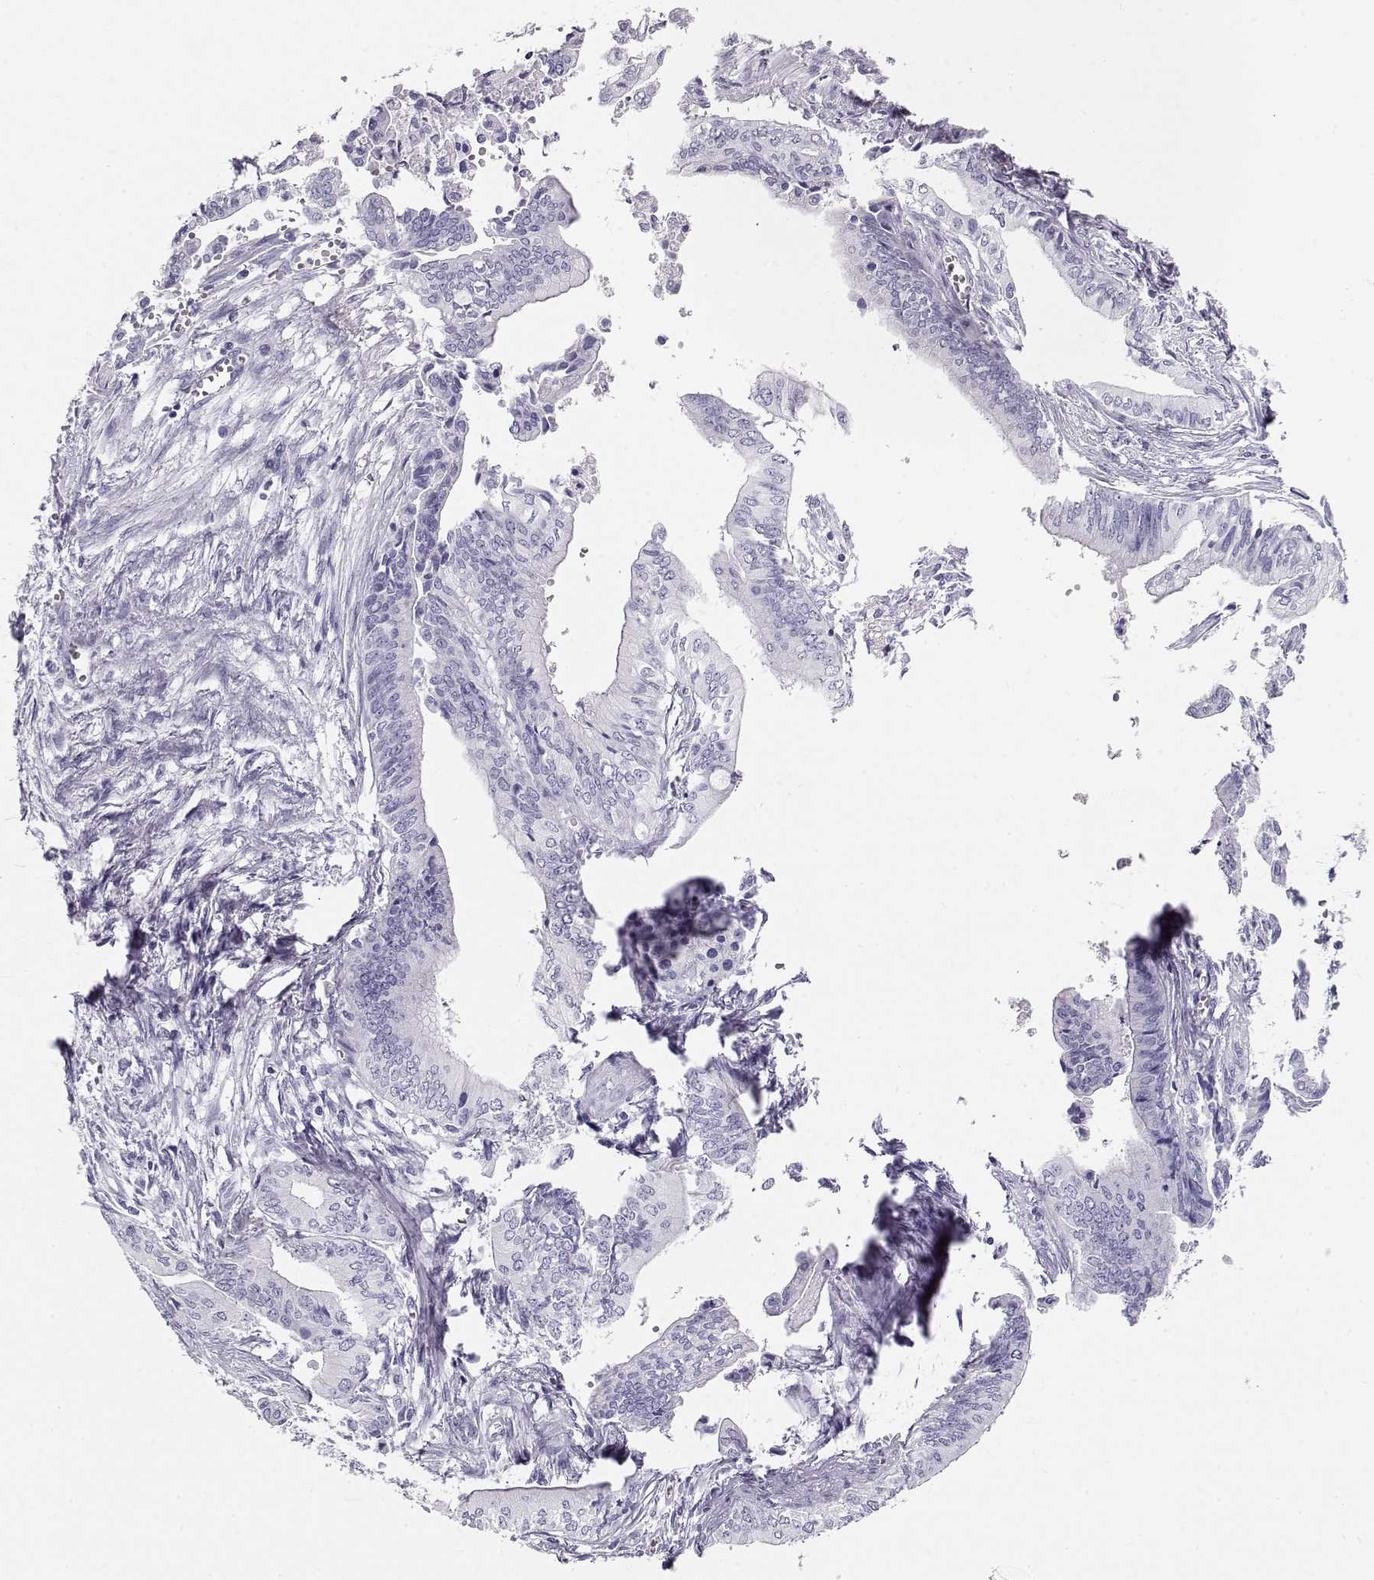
{"staining": {"intensity": "negative", "quantity": "none", "location": "none"}, "tissue": "pancreatic cancer", "cell_type": "Tumor cells", "image_type": "cancer", "snomed": [{"axis": "morphology", "description": "Adenocarcinoma, NOS"}, {"axis": "topography", "description": "Pancreas"}], "caption": "A high-resolution micrograph shows IHC staining of pancreatic adenocarcinoma, which exhibits no significant staining in tumor cells.", "gene": "MAGEC1", "patient": {"sex": "female", "age": 61}}